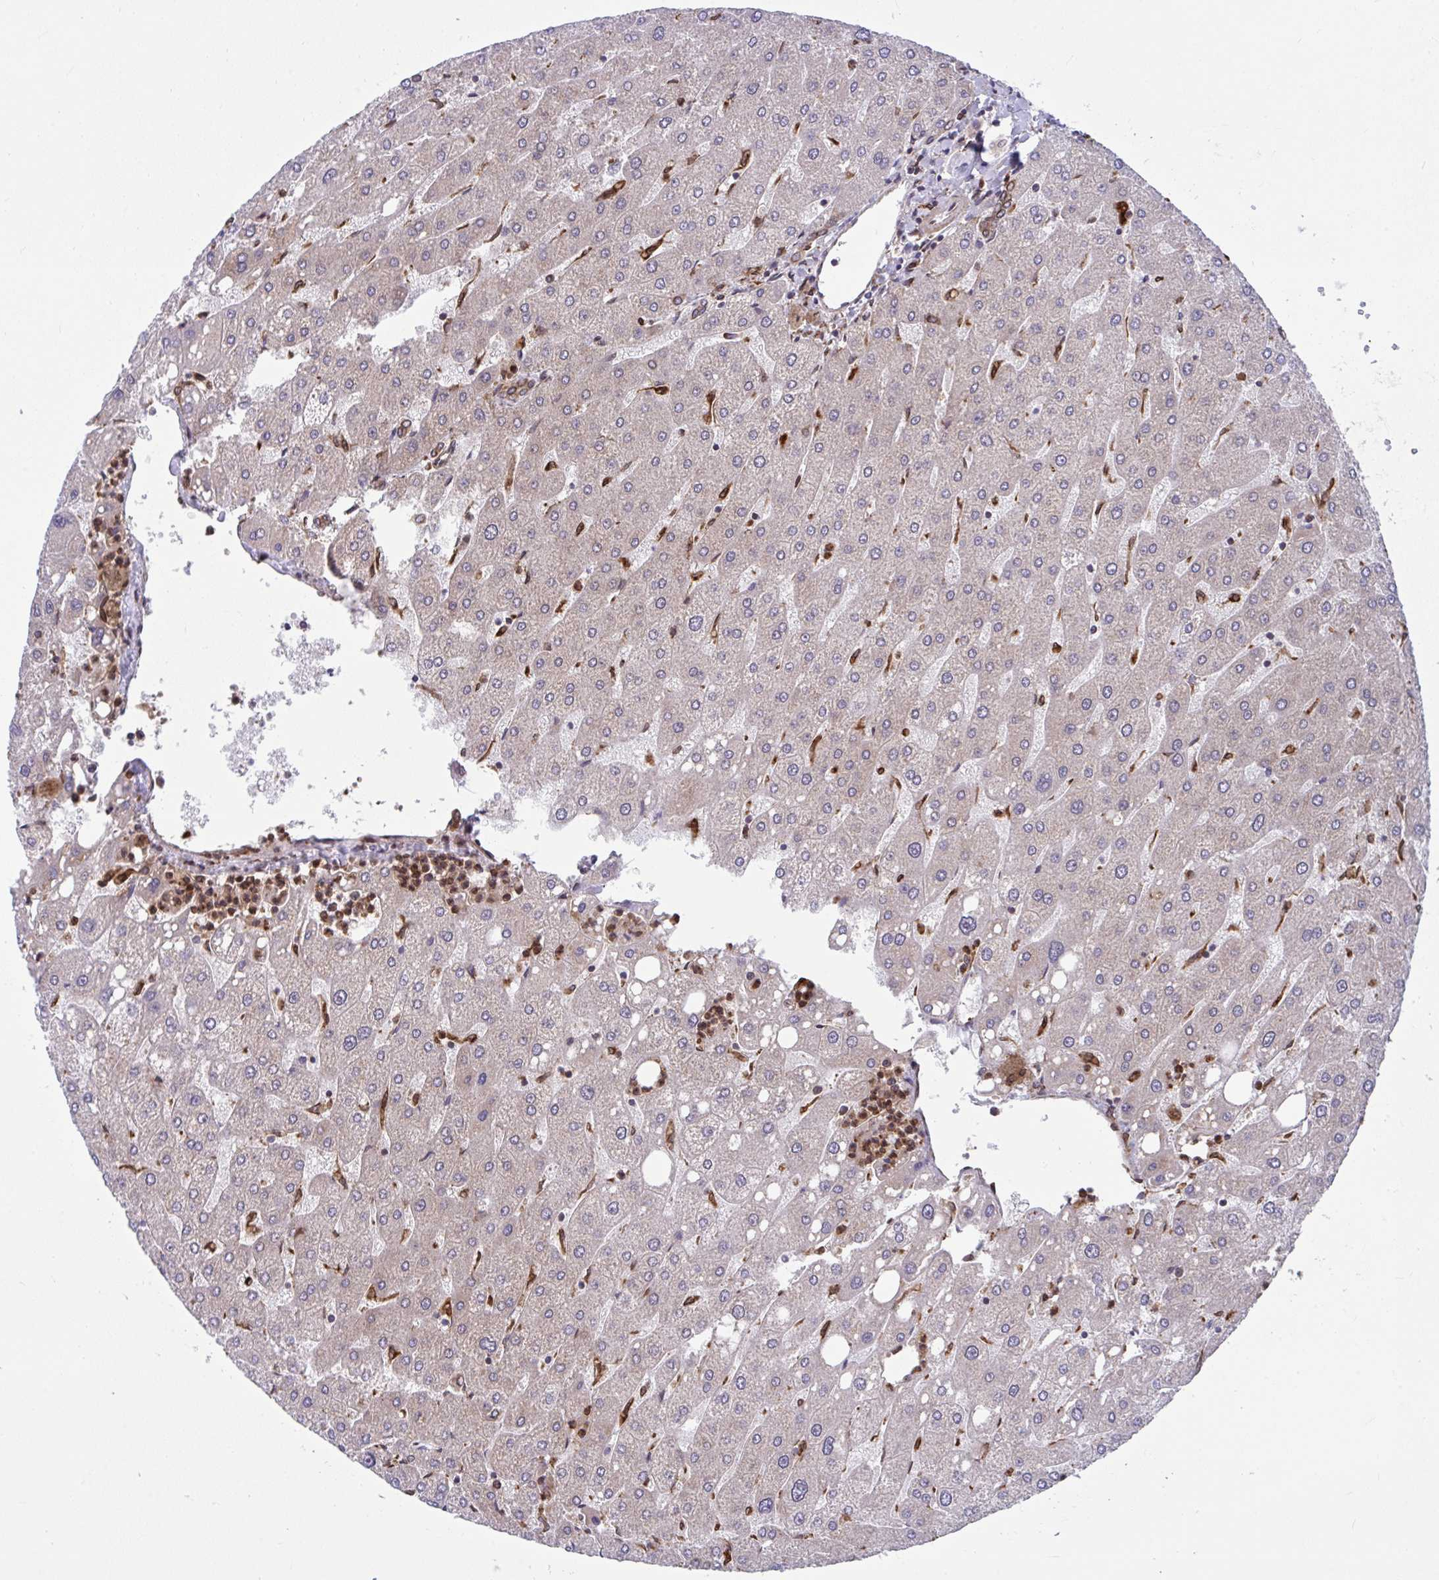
{"staining": {"intensity": "moderate", "quantity": ">75%", "location": "cytoplasmic/membranous"}, "tissue": "liver", "cell_type": "Cholangiocytes", "image_type": "normal", "snomed": [{"axis": "morphology", "description": "Normal tissue, NOS"}, {"axis": "topography", "description": "Liver"}], "caption": "About >75% of cholangiocytes in normal human liver display moderate cytoplasmic/membranous protein staining as visualized by brown immunohistochemical staining.", "gene": "STIM2", "patient": {"sex": "male", "age": 67}}